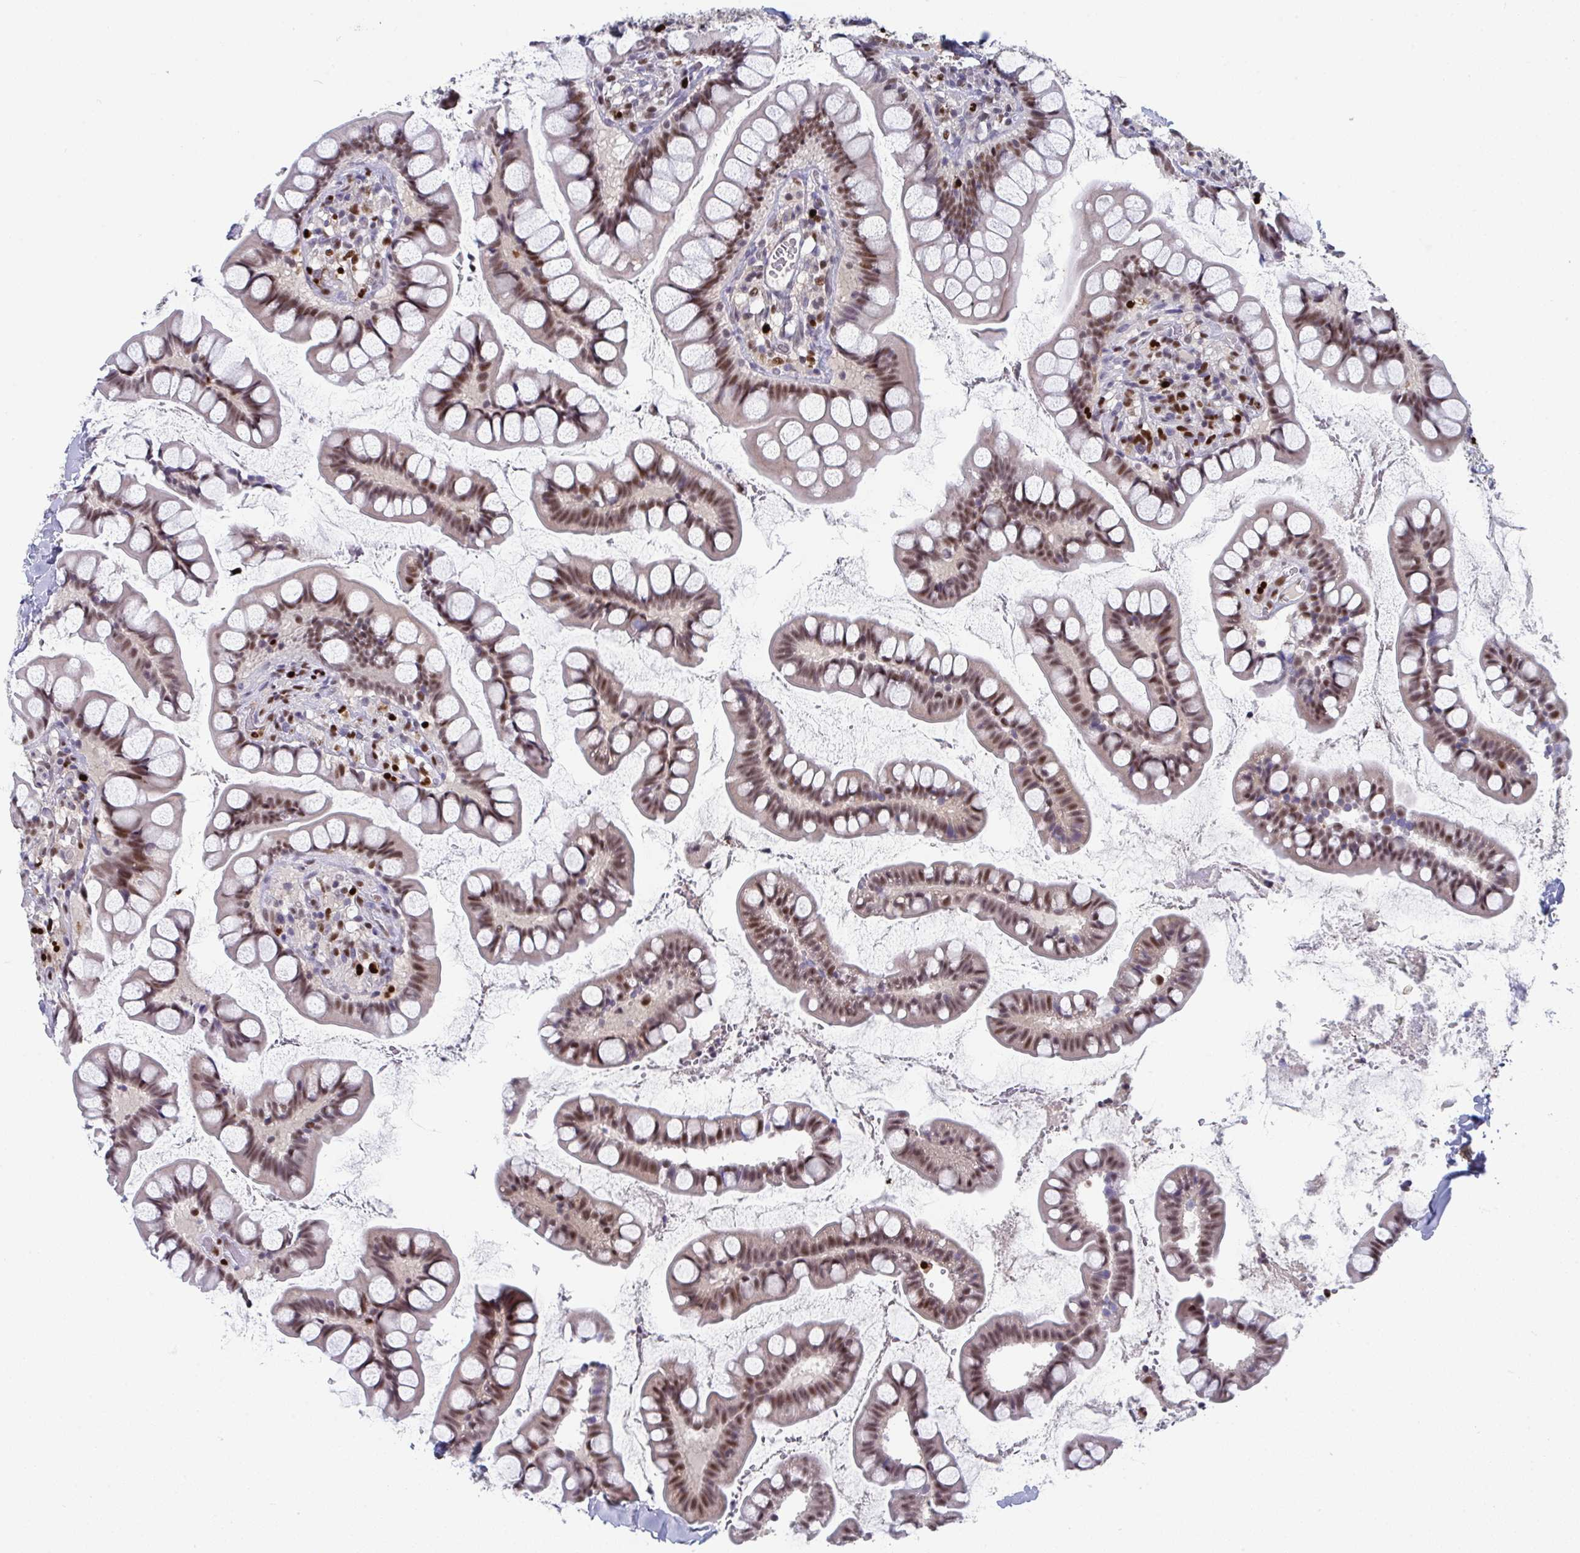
{"staining": {"intensity": "strong", "quantity": ">75%", "location": "nuclear"}, "tissue": "small intestine", "cell_type": "Glandular cells", "image_type": "normal", "snomed": [{"axis": "morphology", "description": "Normal tissue, NOS"}, {"axis": "topography", "description": "Small intestine"}], "caption": "Immunohistochemical staining of benign human small intestine shows high levels of strong nuclear positivity in approximately >75% of glandular cells. The staining was performed using DAB (3,3'-diaminobenzidine) to visualize the protein expression in brown, while the nuclei were stained in blue with hematoxylin (Magnification: 20x).", "gene": "JDP2", "patient": {"sex": "male", "age": 70}}